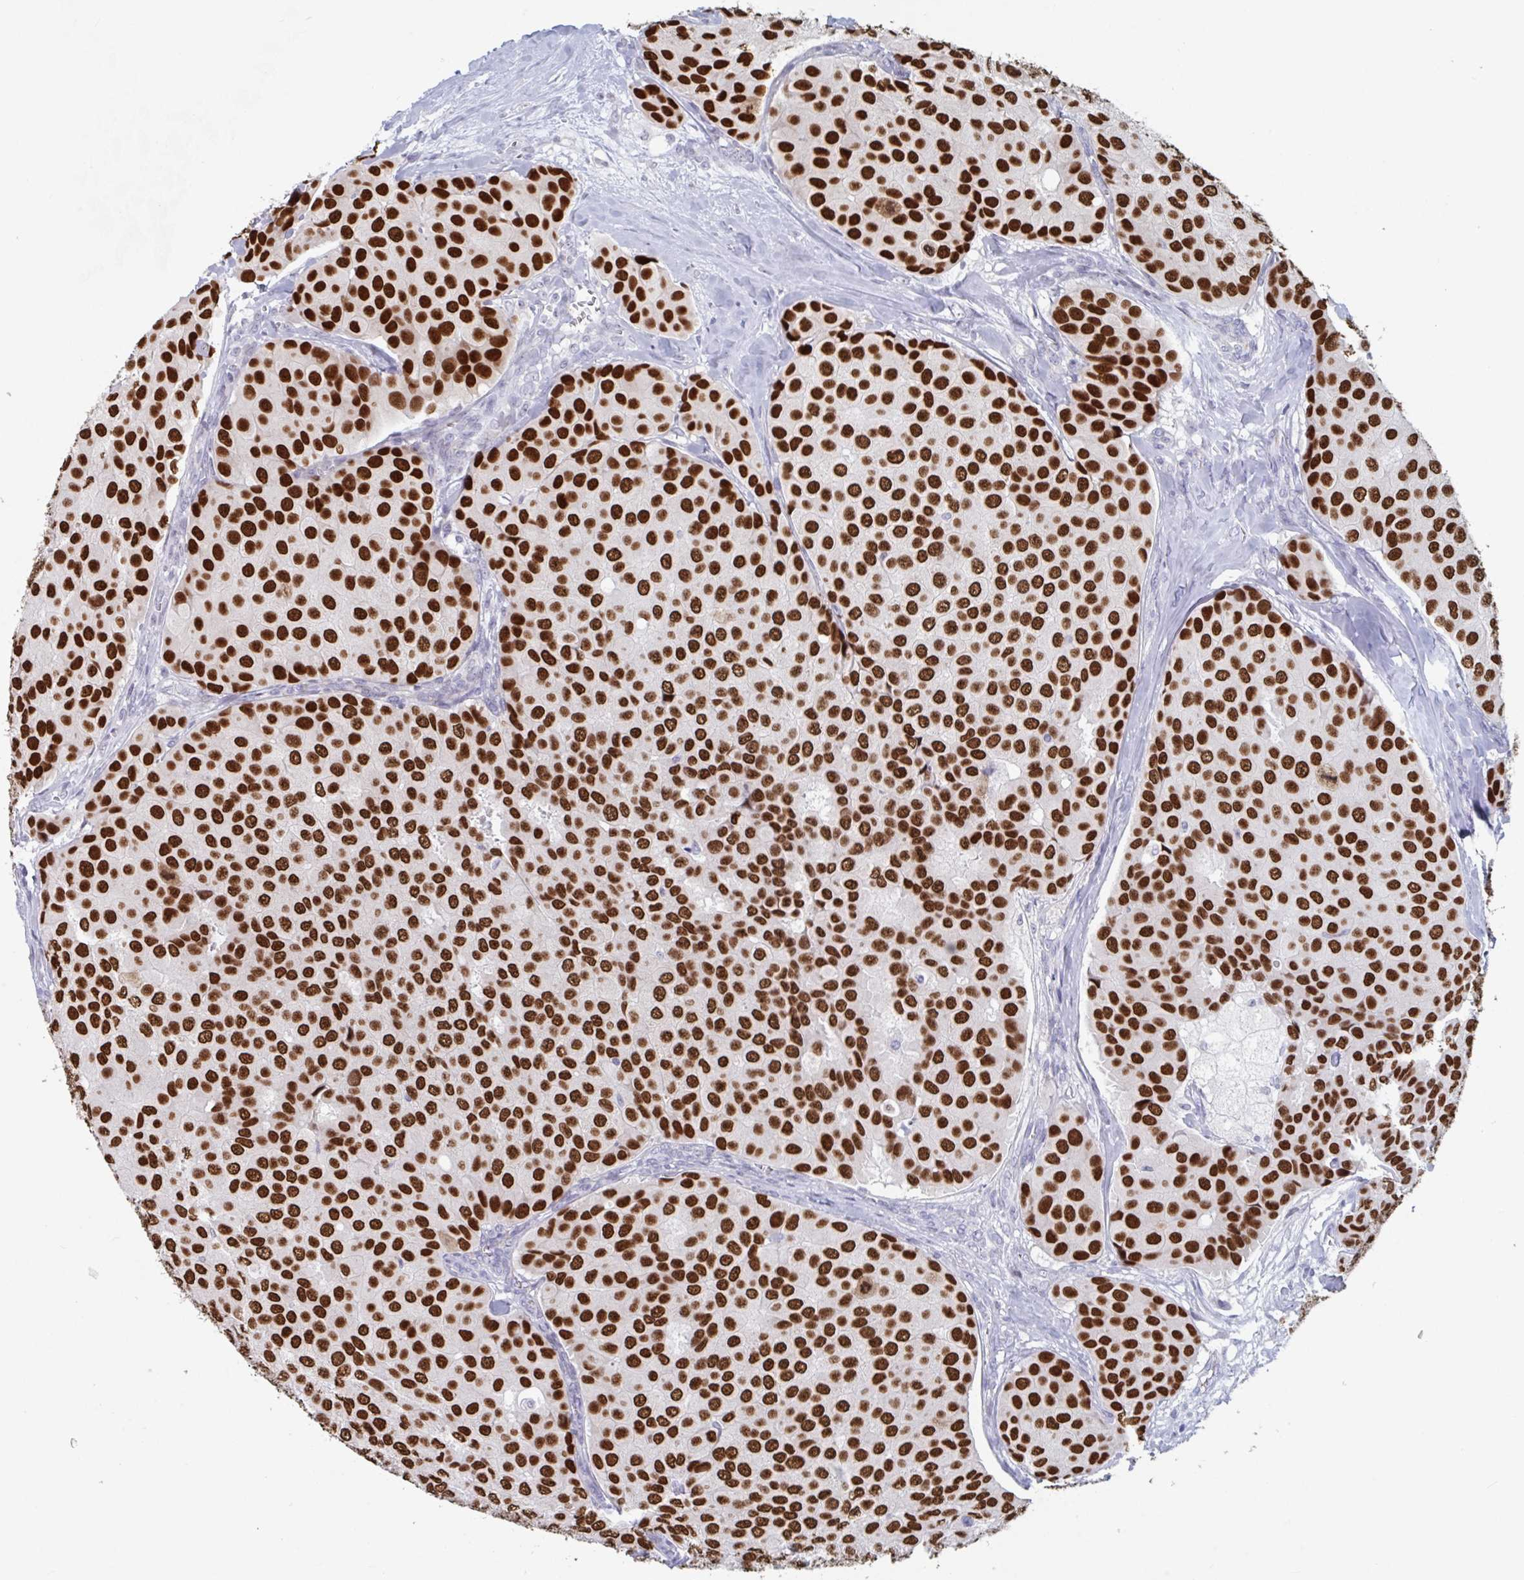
{"staining": {"intensity": "strong", "quantity": ">75%", "location": "nuclear"}, "tissue": "breast cancer", "cell_type": "Tumor cells", "image_type": "cancer", "snomed": [{"axis": "morphology", "description": "Duct carcinoma"}, {"axis": "topography", "description": "Breast"}], "caption": "This photomicrograph shows invasive ductal carcinoma (breast) stained with IHC to label a protein in brown. The nuclear of tumor cells show strong positivity for the protein. Nuclei are counter-stained blue.", "gene": "FOXA1", "patient": {"sex": "female", "age": 70}}